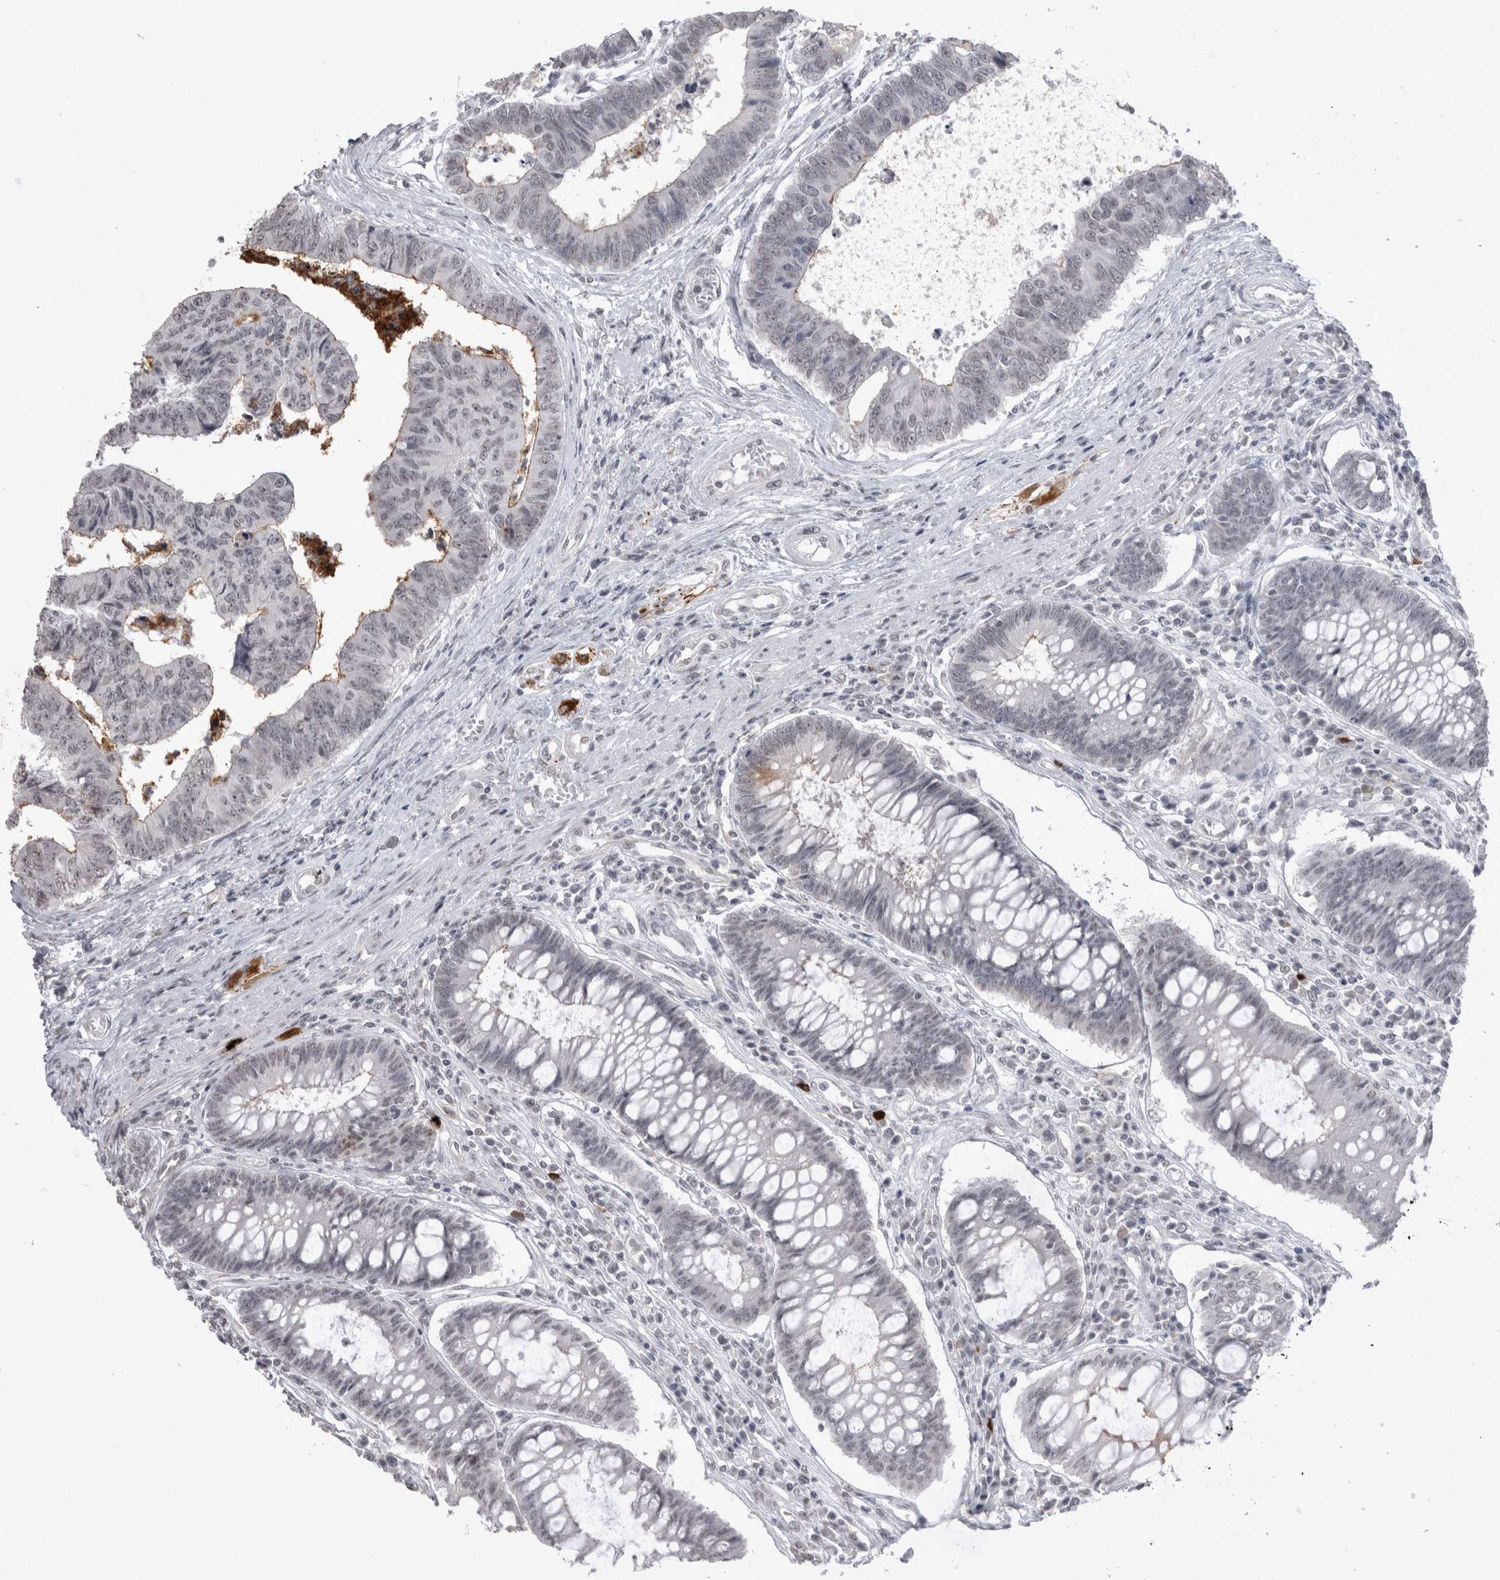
{"staining": {"intensity": "moderate", "quantity": "<25%", "location": "cytoplasmic/membranous"}, "tissue": "colorectal cancer", "cell_type": "Tumor cells", "image_type": "cancer", "snomed": [{"axis": "morphology", "description": "Adenocarcinoma, NOS"}, {"axis": "topography", "description": "Rectum"}], "caption": "Brown immunohistochemical staining in human colorectal cancer demonstrates moderate cytoplasmic/membranous staining in approximately <25% of tumor cells. The protein of interest is stained brown, and the nuclei are stained in blue (DAB (3,3'-diaminobenzidine) IHC with brightfield microscopy, high magnification).", "gene": "DDX4", "patient": {"sex": "male", "age": 84}}